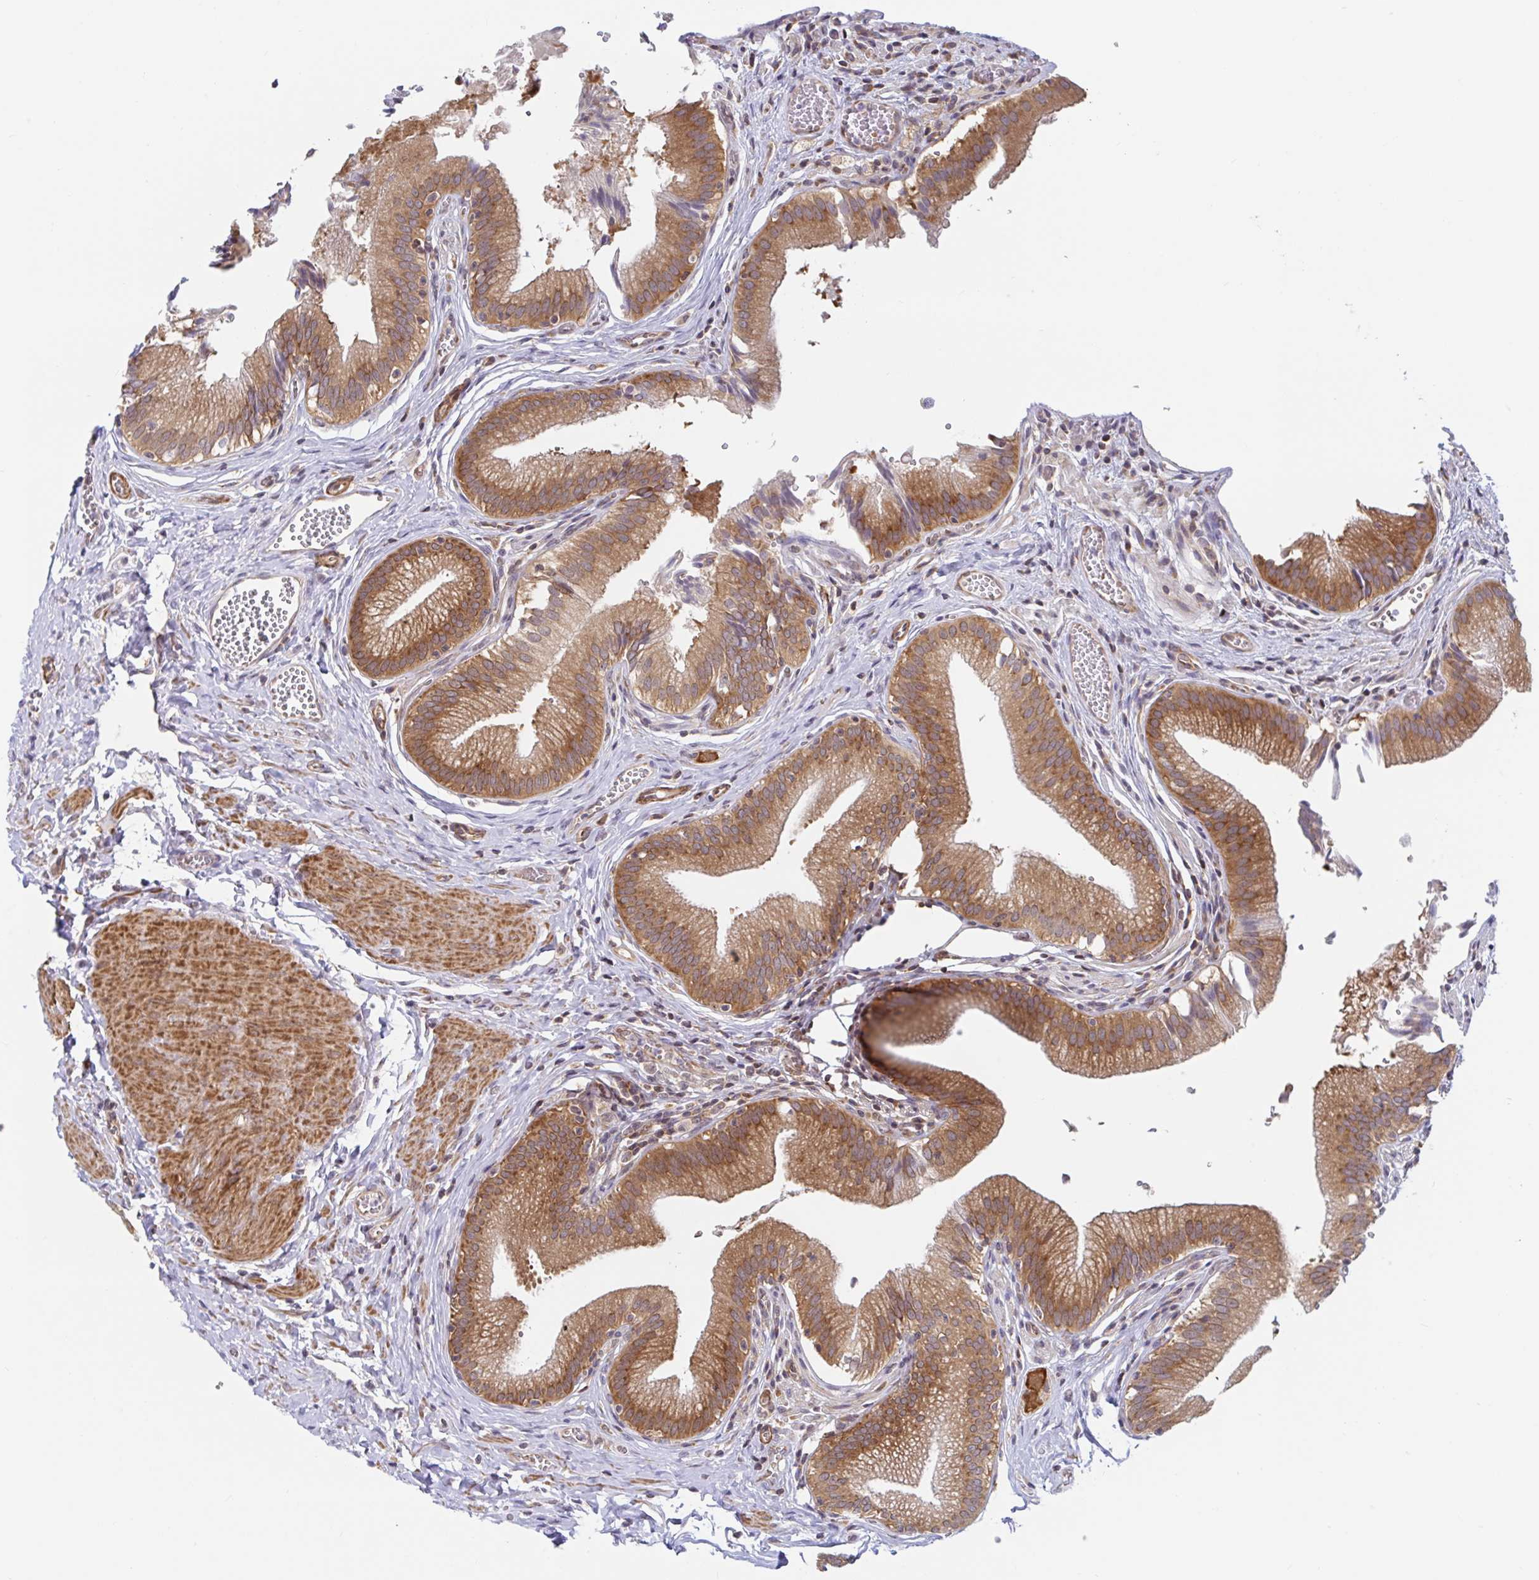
{"staining": {"intensity": "moderate", "quantity": ">75%", "location": "cytoplasmic/membranous"}, "tissue": "gallbladder", "cell_type": "Glandular cells", "image_type": "normal", "snomed": [{"axis": "morphology", "description": "Normal tissue, NOS"}, {"axis": "topography", "description": "Gallbladder"}, {"axis": "topography", "description": "Peripheral nerve tissue"}], "caption": "Approximately >75% of glandular cells in unremarkable human gallbladder show moderate cytoplasmic/membranous protein staining as visualized by brown immunohistochemical staining.", "gene": "LARP1", "patient": {"sex": "male", "age": 17}}